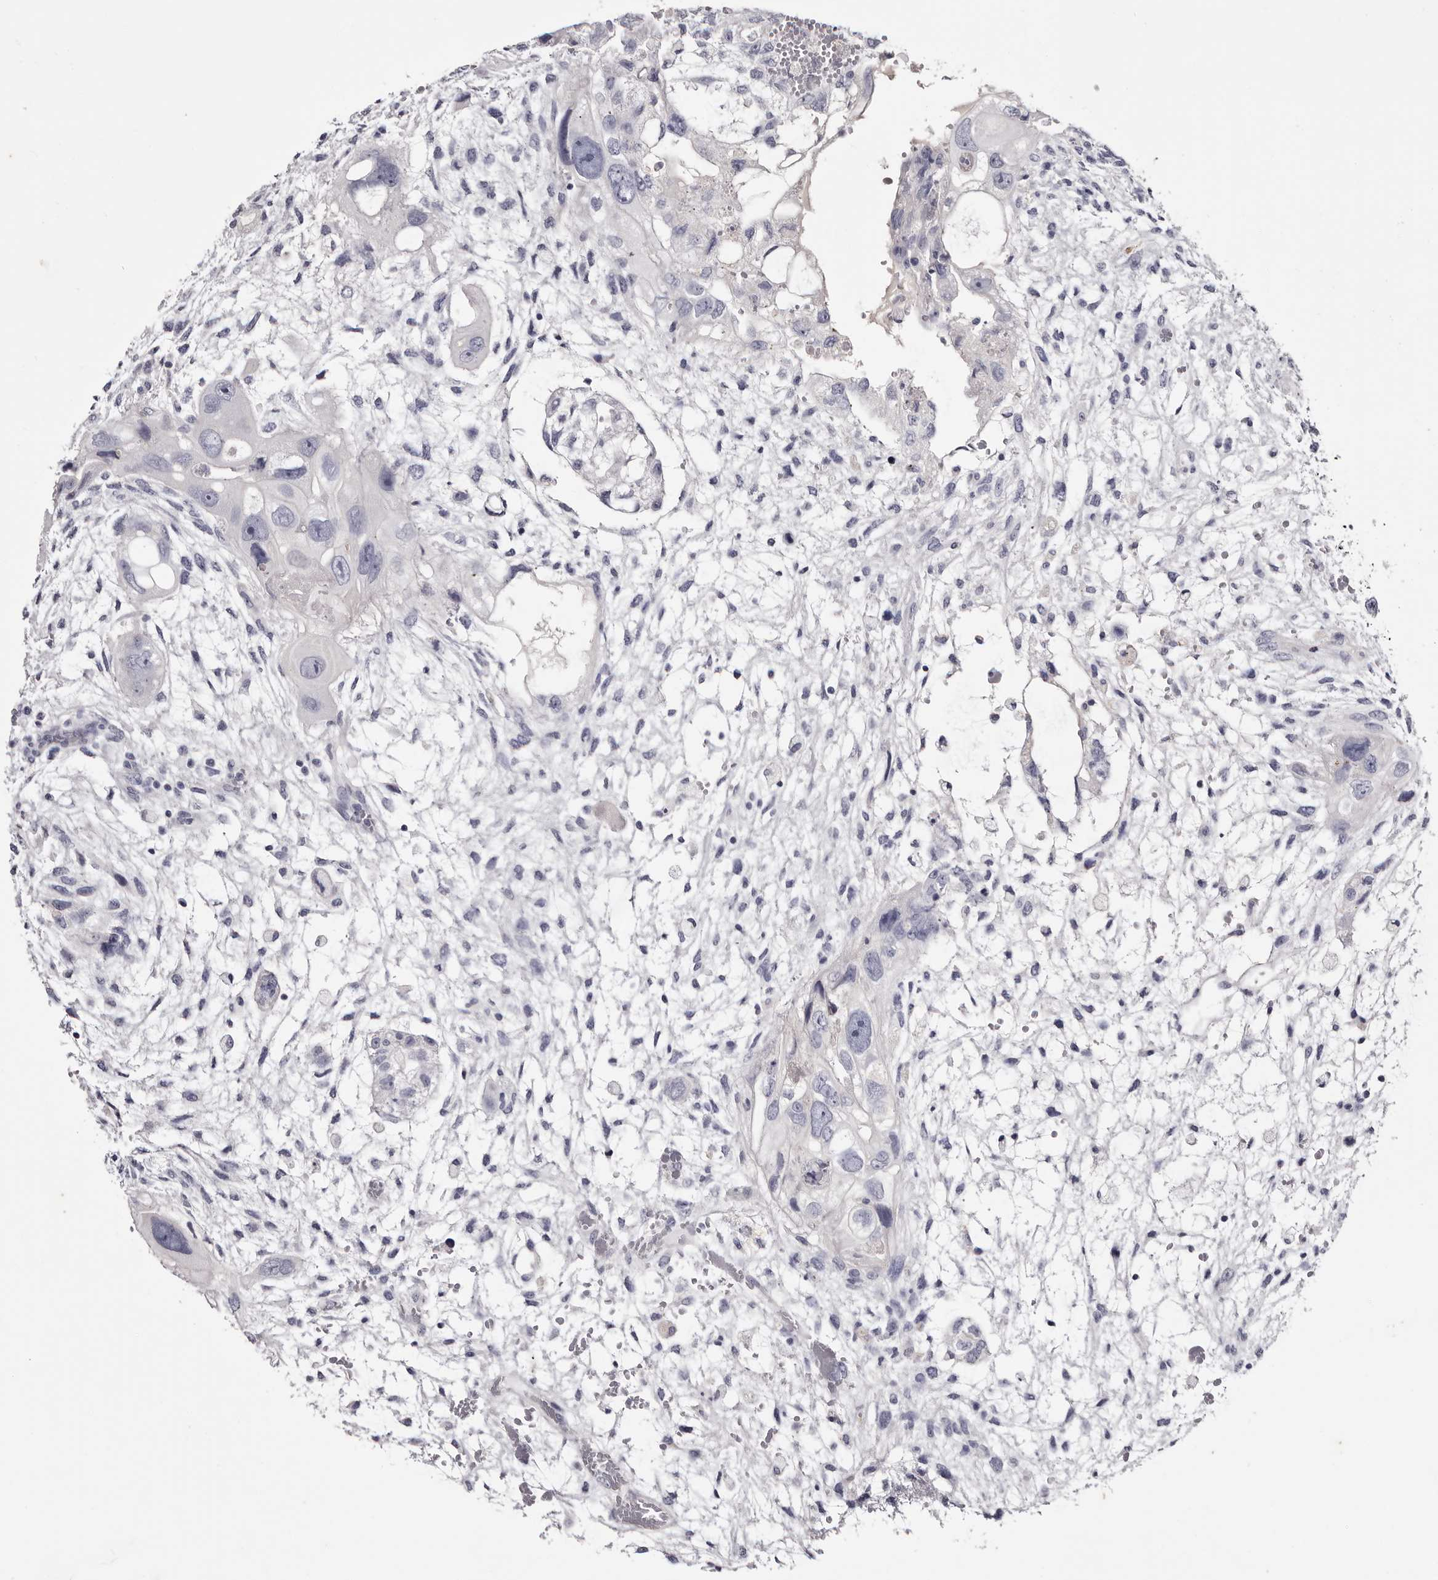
{"staining": {"intensity": "negative", "quantity": "none", "location": "none"}, "tissue": "testis cancer", "cell_type": "Tumor cells", "image_type": "cancer", "snomed": [{"axis": "morphology", "description": "Carcinoma, Embryonal, NOS"}, {"axis": "topography", "description": "Testis"}], "caption": "Tumor cells show no significant protein expression in testis embryonal carcinoma. (Immunohistochemistry, brightfield microscopy, high magnification).", "gene": "CA6", "patient": {"sex": "male", "age": 36}}